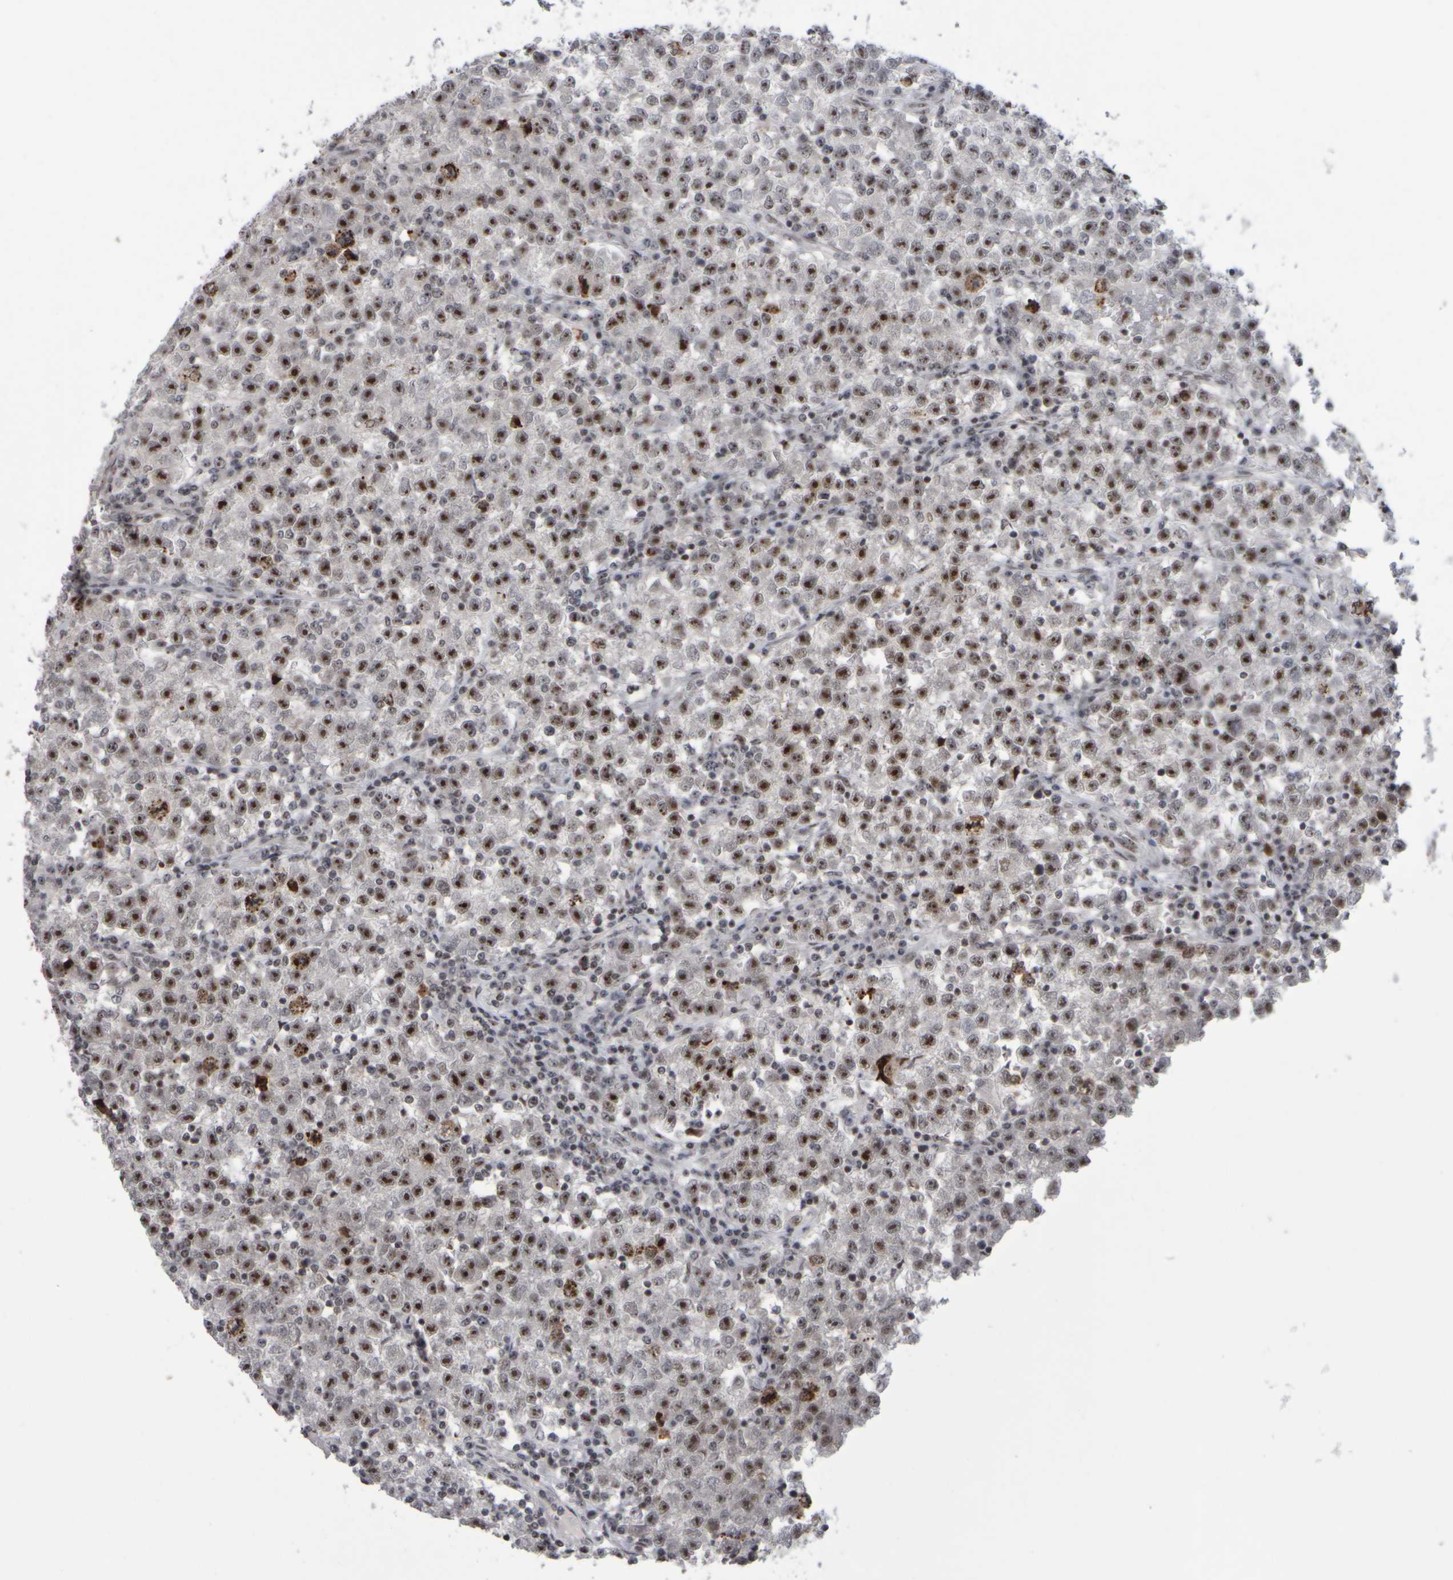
{"staining": {"intensity": "strong", "quantity": ">75%", "location": "nuclear"}, "tissue": "testis cancer", "cell_type": "Tumor cells", "image_type": "cancer", "snomed": [{"axis": "morphology", "description": "Seminoma, NOS"}, {"axis": "topography", "description": "Testis"}], "caption": "A micrograph showing strong nuclear expression in approximately >75% of tumor cells in testis seminoma, as visualized by brown immunohistochemical staining.", "gene": "SURF6", "patient": {"sex": "male", "age": 22}}